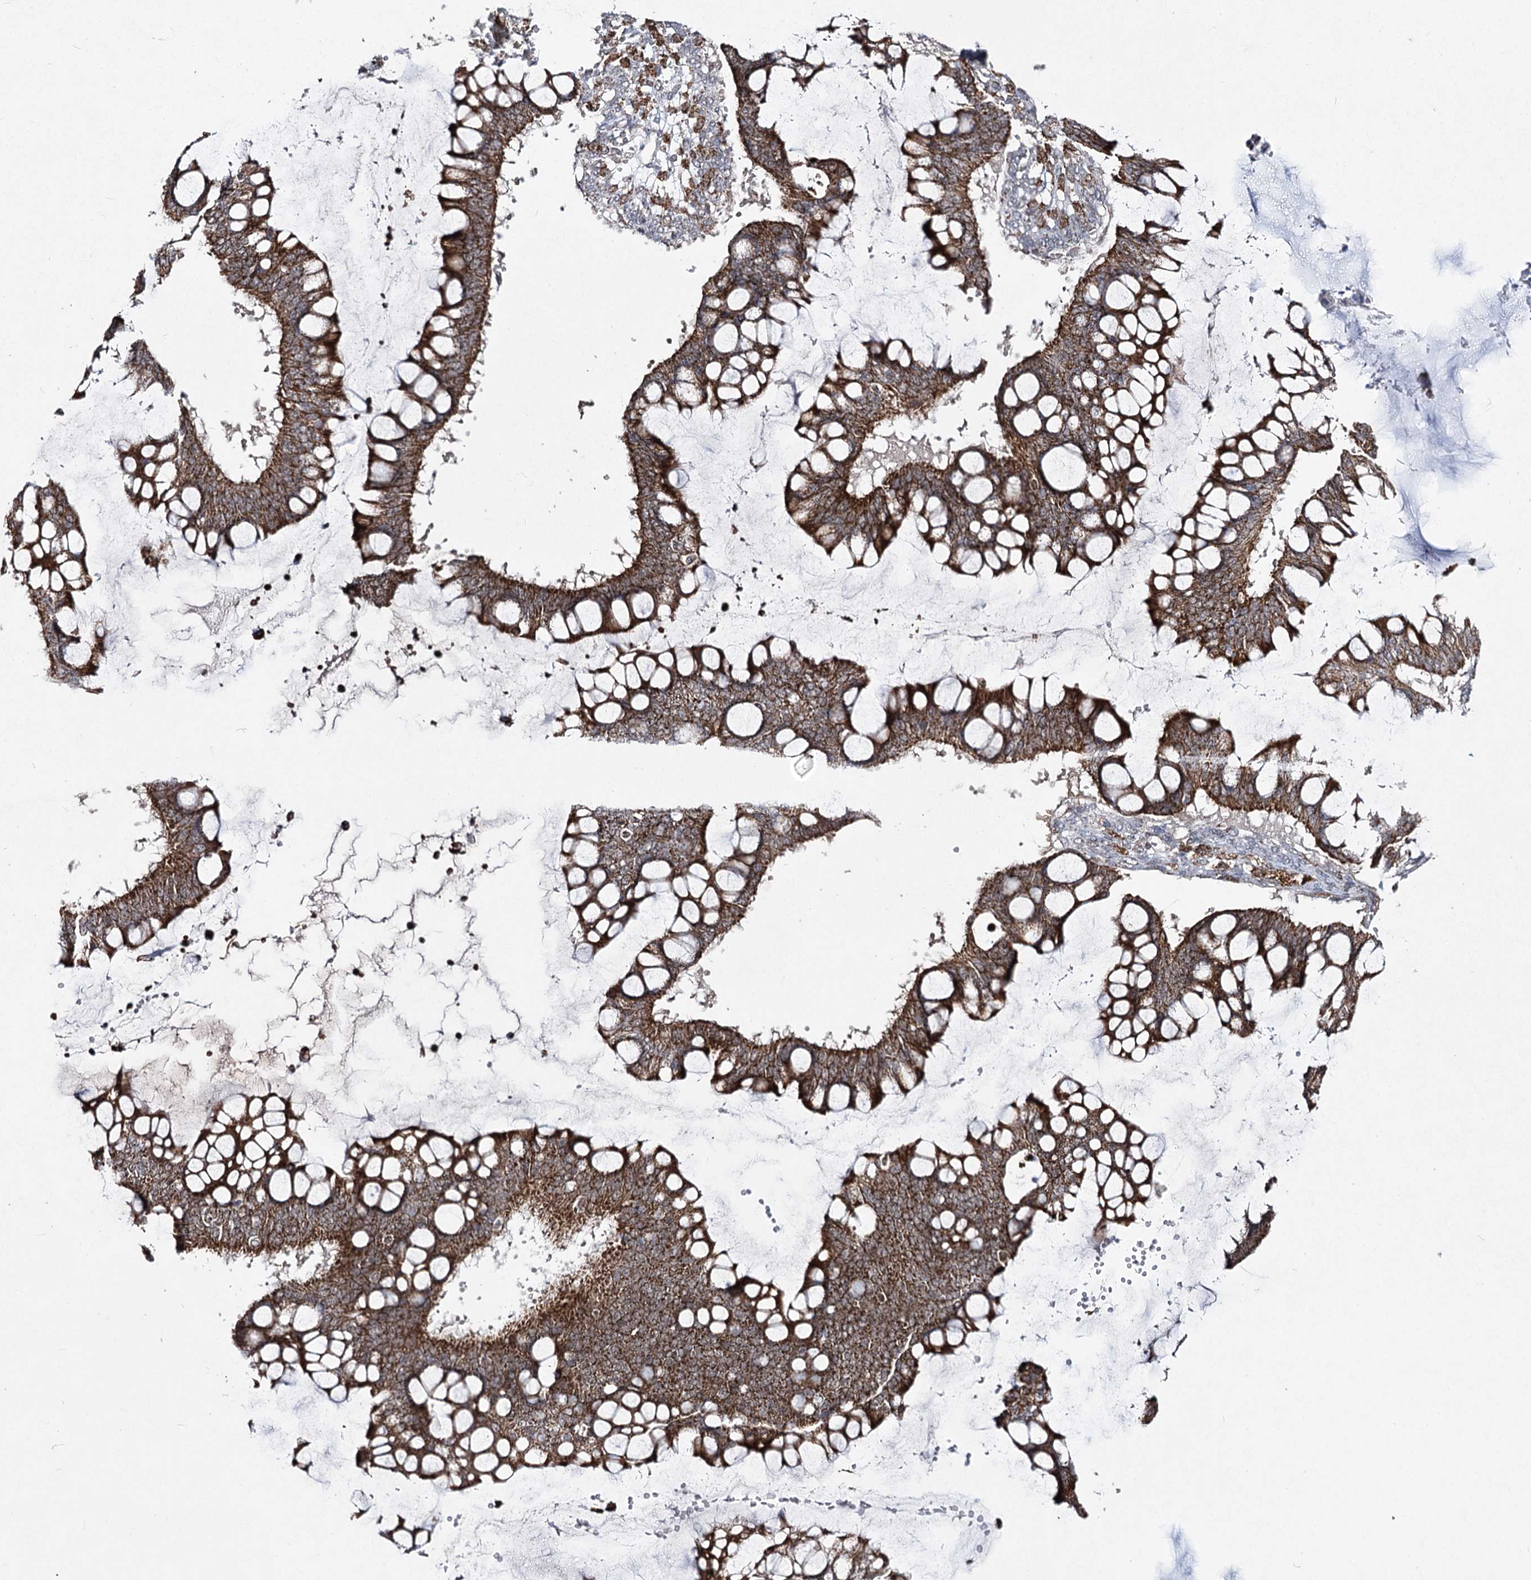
{"staining": {"intensity": "strong", "quantity": ">75%", "location": "cytoplasmic/membranous"}, "tissue": "ovarian cancer", "cell_type": "Tumor cells", "image_type": "cancer", "snomed": [{"axis": "morphology", "description": "Cystadenocarcinoma, mucinous, NOS"}, {"axis": "topography", "description": "Ovary"}], "caption": "Protein staining of mucinous cystadenocarcinoma (ovarian) tissue reveals strong cytoplasmic/membranous positivity in approximately >75% of tumor cells.", "gene": "SLC4A1AP", "patient": {"sex": "female", "age": 73}}